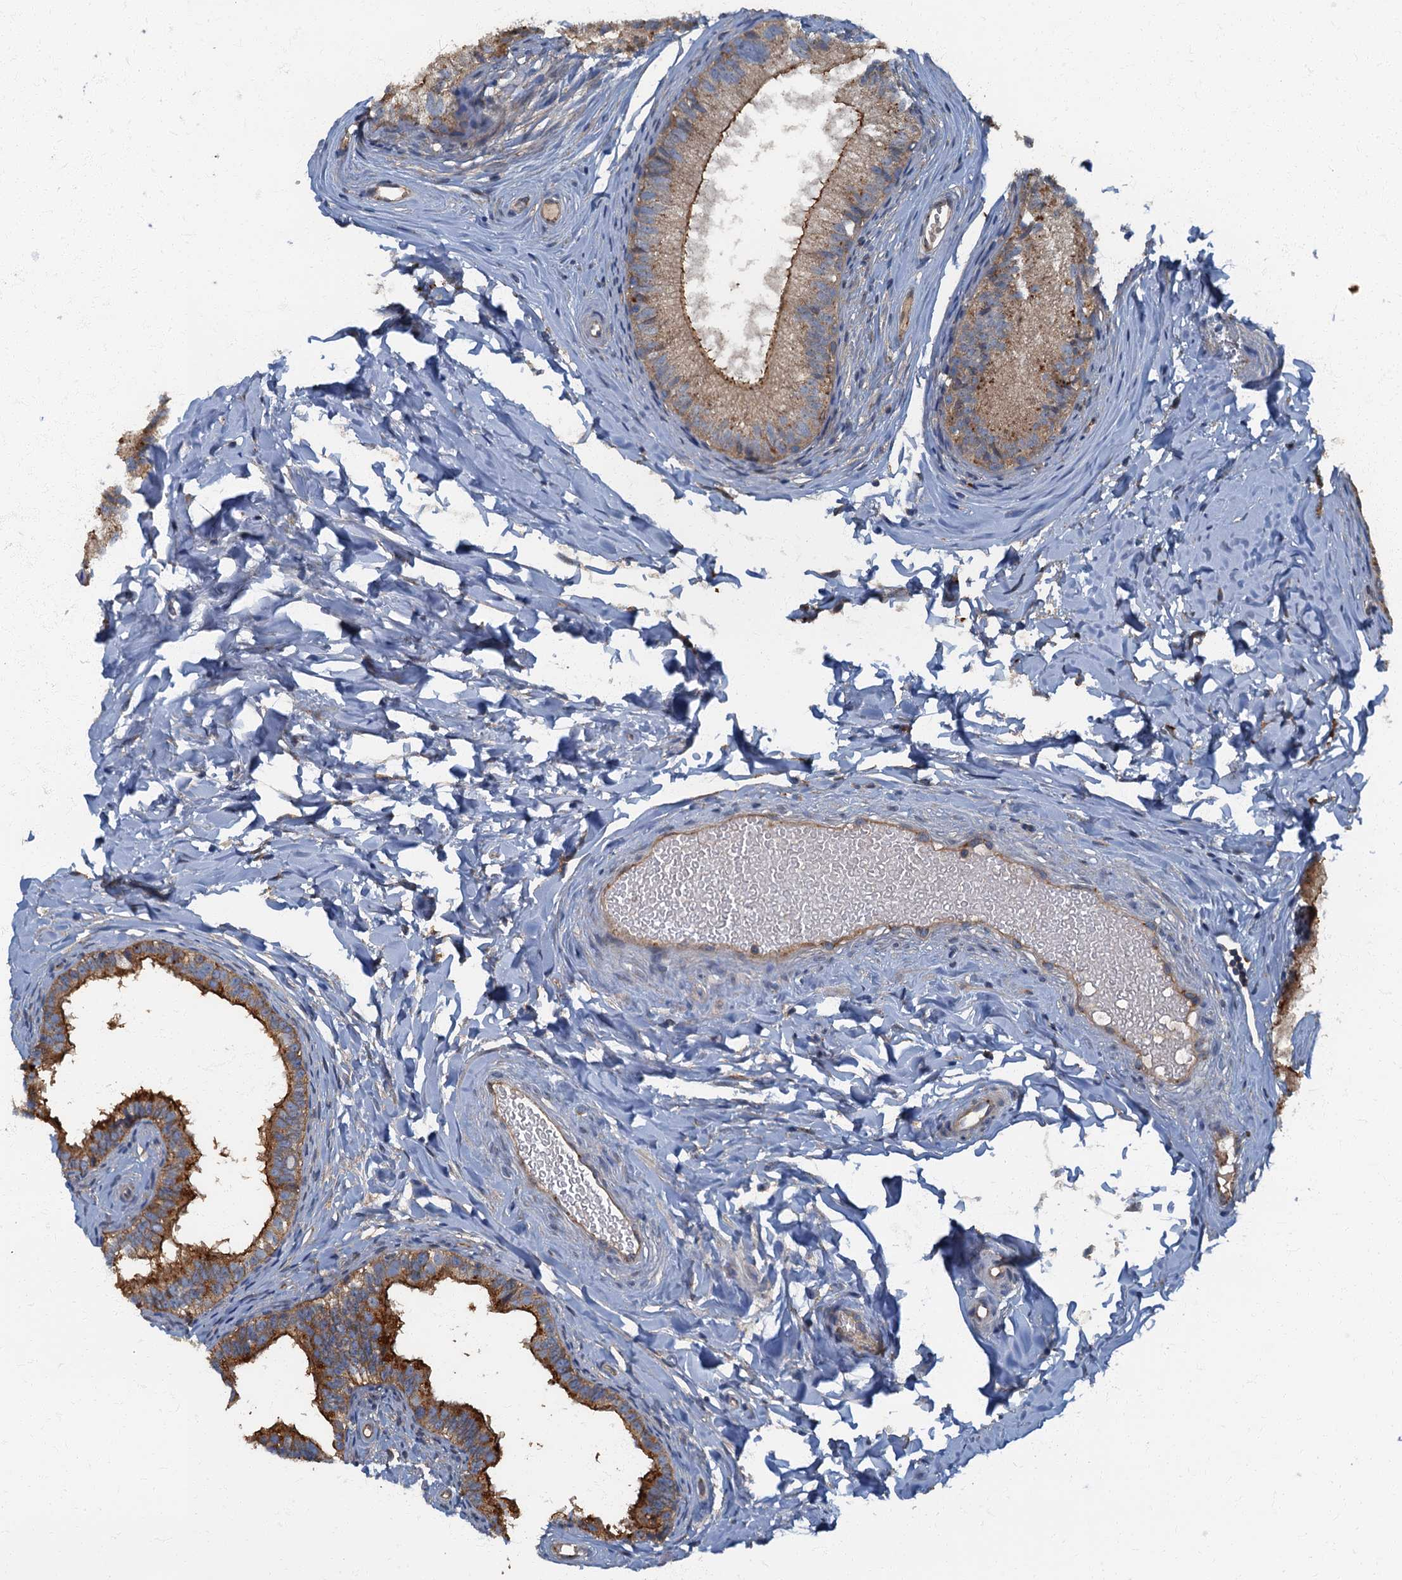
{"staining": {"intensity": "strong", "quantity": ">75%", "location": "cytoplasmic/membranous"}, "tissue": "epididymis", "cell_type": "Glandular cells", "image_type": "normal", "snomed": [{"axis": "morphology", "description": "Normal tissue, NOS"}, {"axis": "topography", "description": "Epididymis"}], "caption": "Strong cytoplasmic/membranous expression is identified in about >75% of glandular cells in unremarkable epididymis.", "gene": "ARL11", "patient": {"sex": "male", "age": 34}}